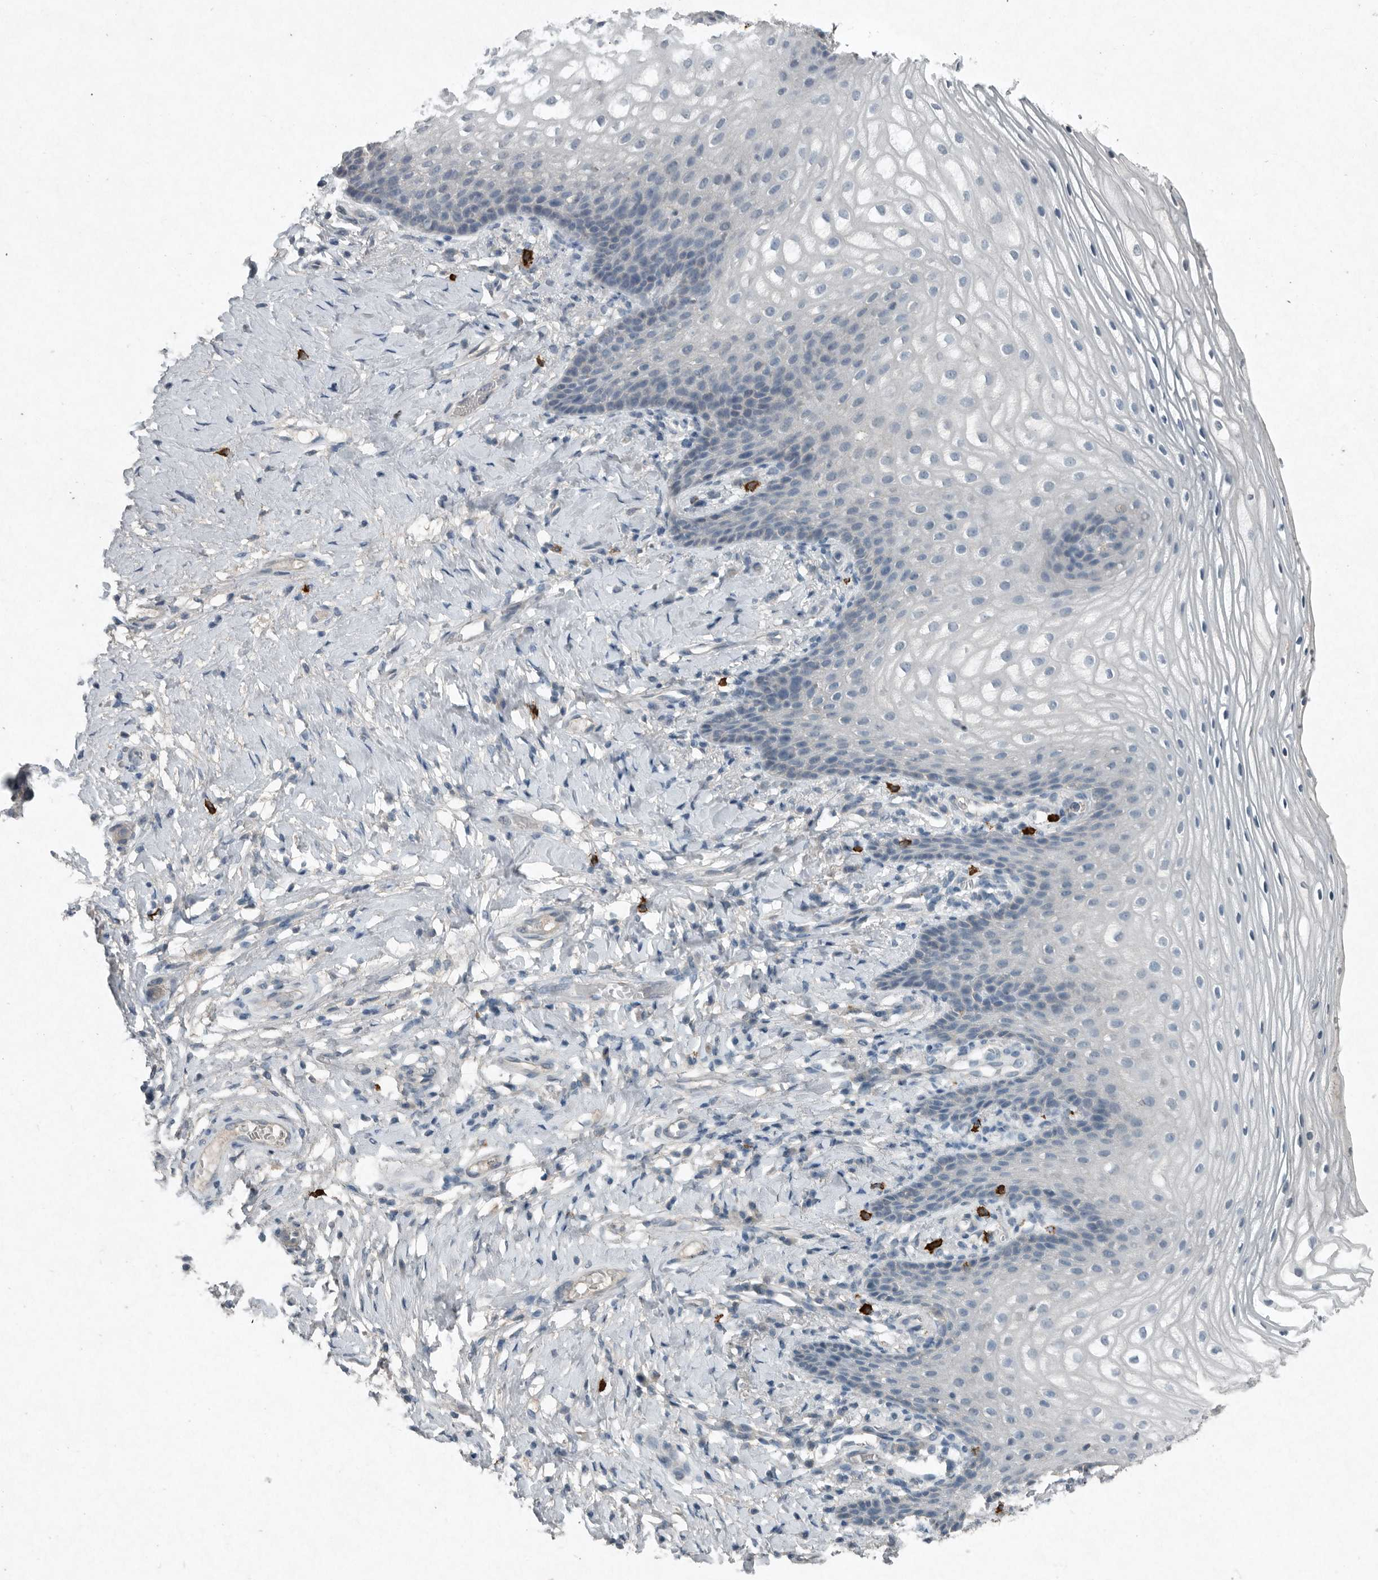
{"staining": {"intensity": "negative", "quantity": "none", "location": "none"}, "tissue": "vagina", "cell_type": "Squamous epithelial cells", "image_type": "normal", "snomed": [{"axis": "morphology", "description": "Normal tissue, NOS"}, {"axis": "topography", "description": "Vagina"}], "caption": "Micrograph shows no protein expression in squamous epithelial cells of unremarkable vagina. (DAB (3,3'-diaminobenzidine) immunohistochemistry (IHC), high magnification).", "gene": "IL20", "patient": {"sex": "female", "age": 60}}